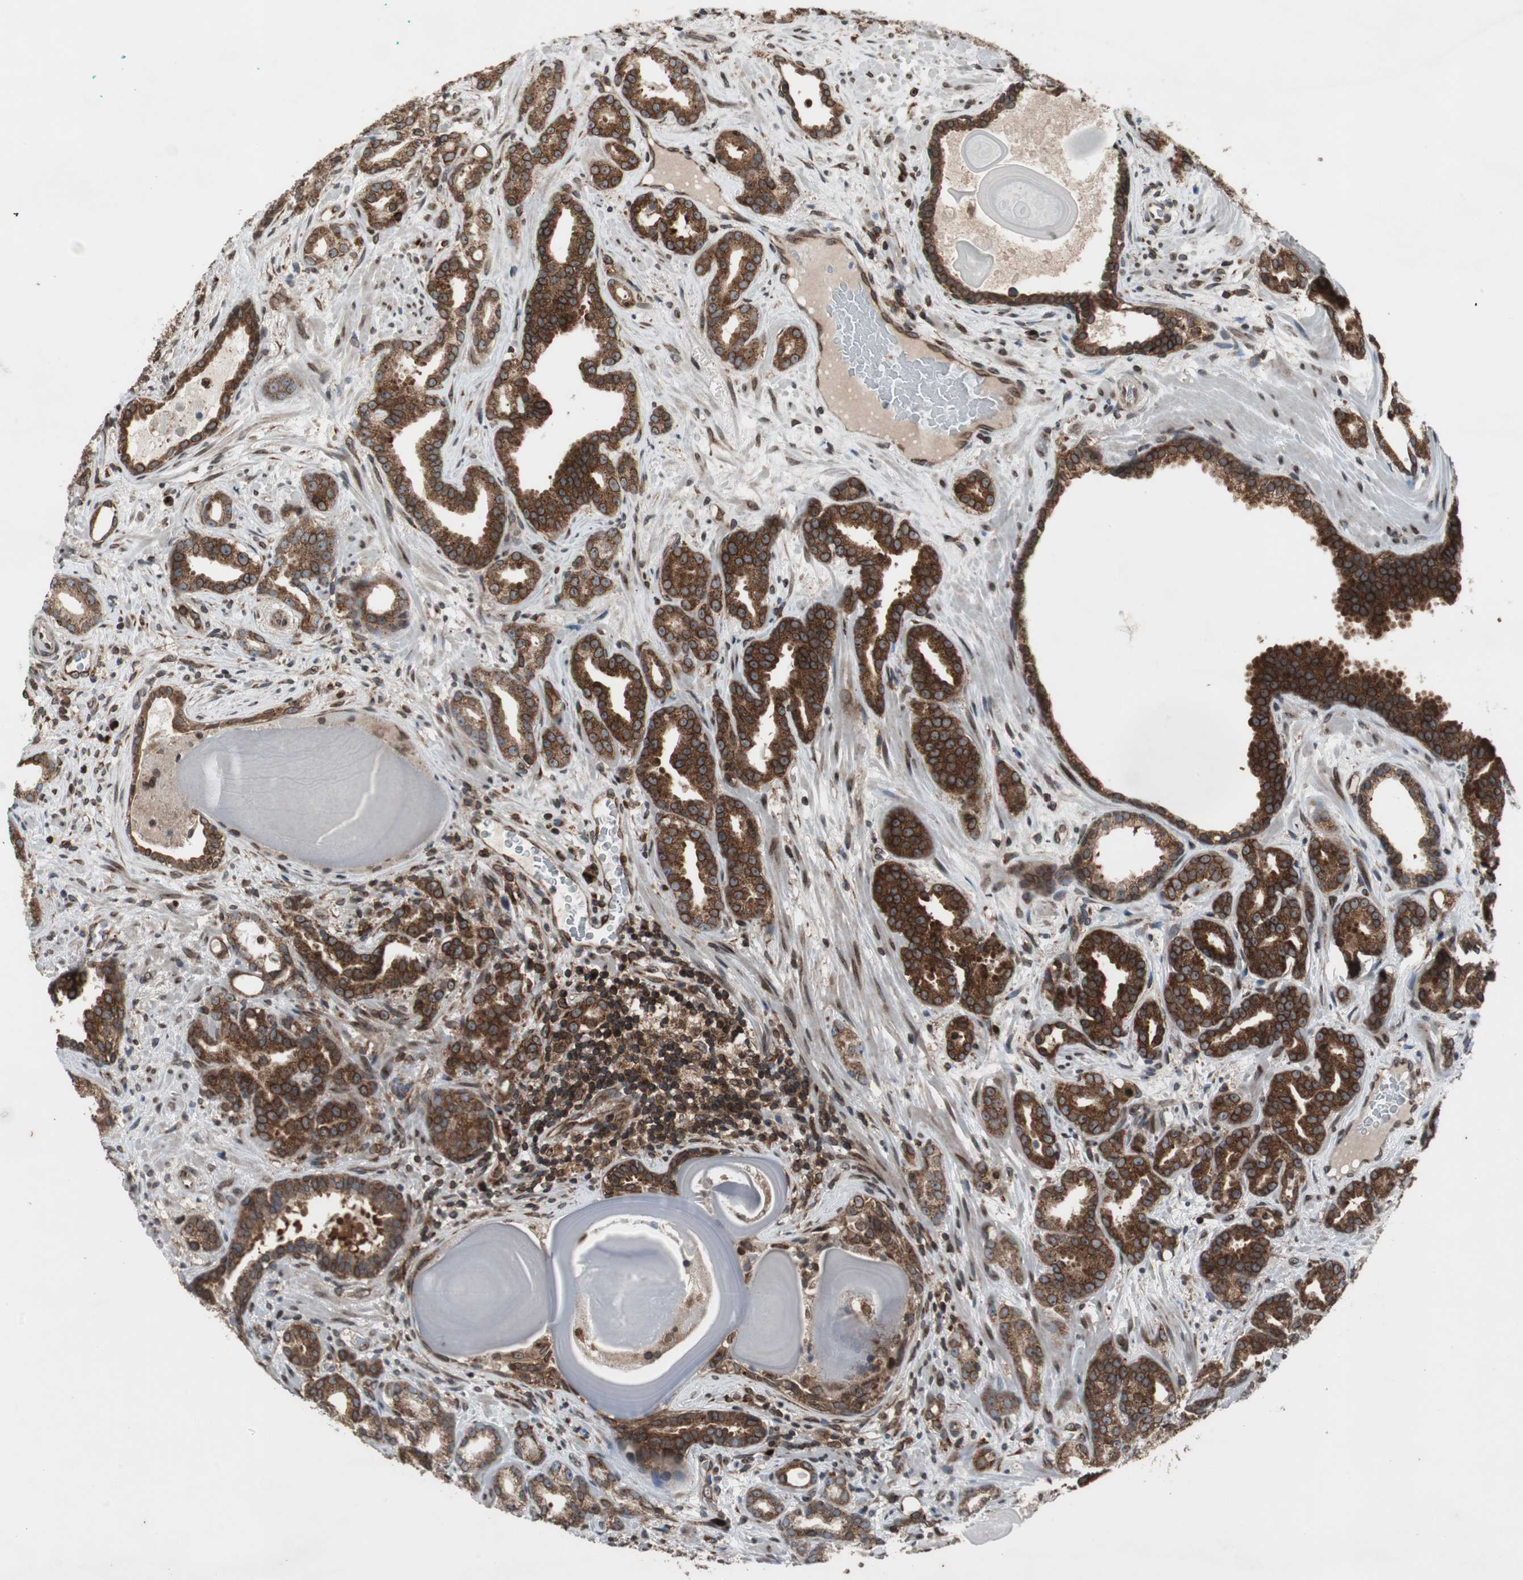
{"staining": {"intensity": "strong", "quantity": ">75%", "location": "cytoplasmic/membranous,nuclear"}, "tissue": "prostate cancer", "cell_type": "Tumor cells", "image_type": "cancer", "snomed": [{"axis": "morphology", "description": "Adenocarcinoma, Low grade"}, {"axis": "topography", "description": "Prostate"}], "caption": "Immunohistochemistry of low-grade adenocarcinoma (prostate) shows high levels of strong cytoplasmic/membranous and nuclear expression in about >75% of tumor cells. (brown staining indicates protein expression, while blue staining denotes nuclei).", "gene": "NUP62", "patient": {"sex": "male", "age": 63}}